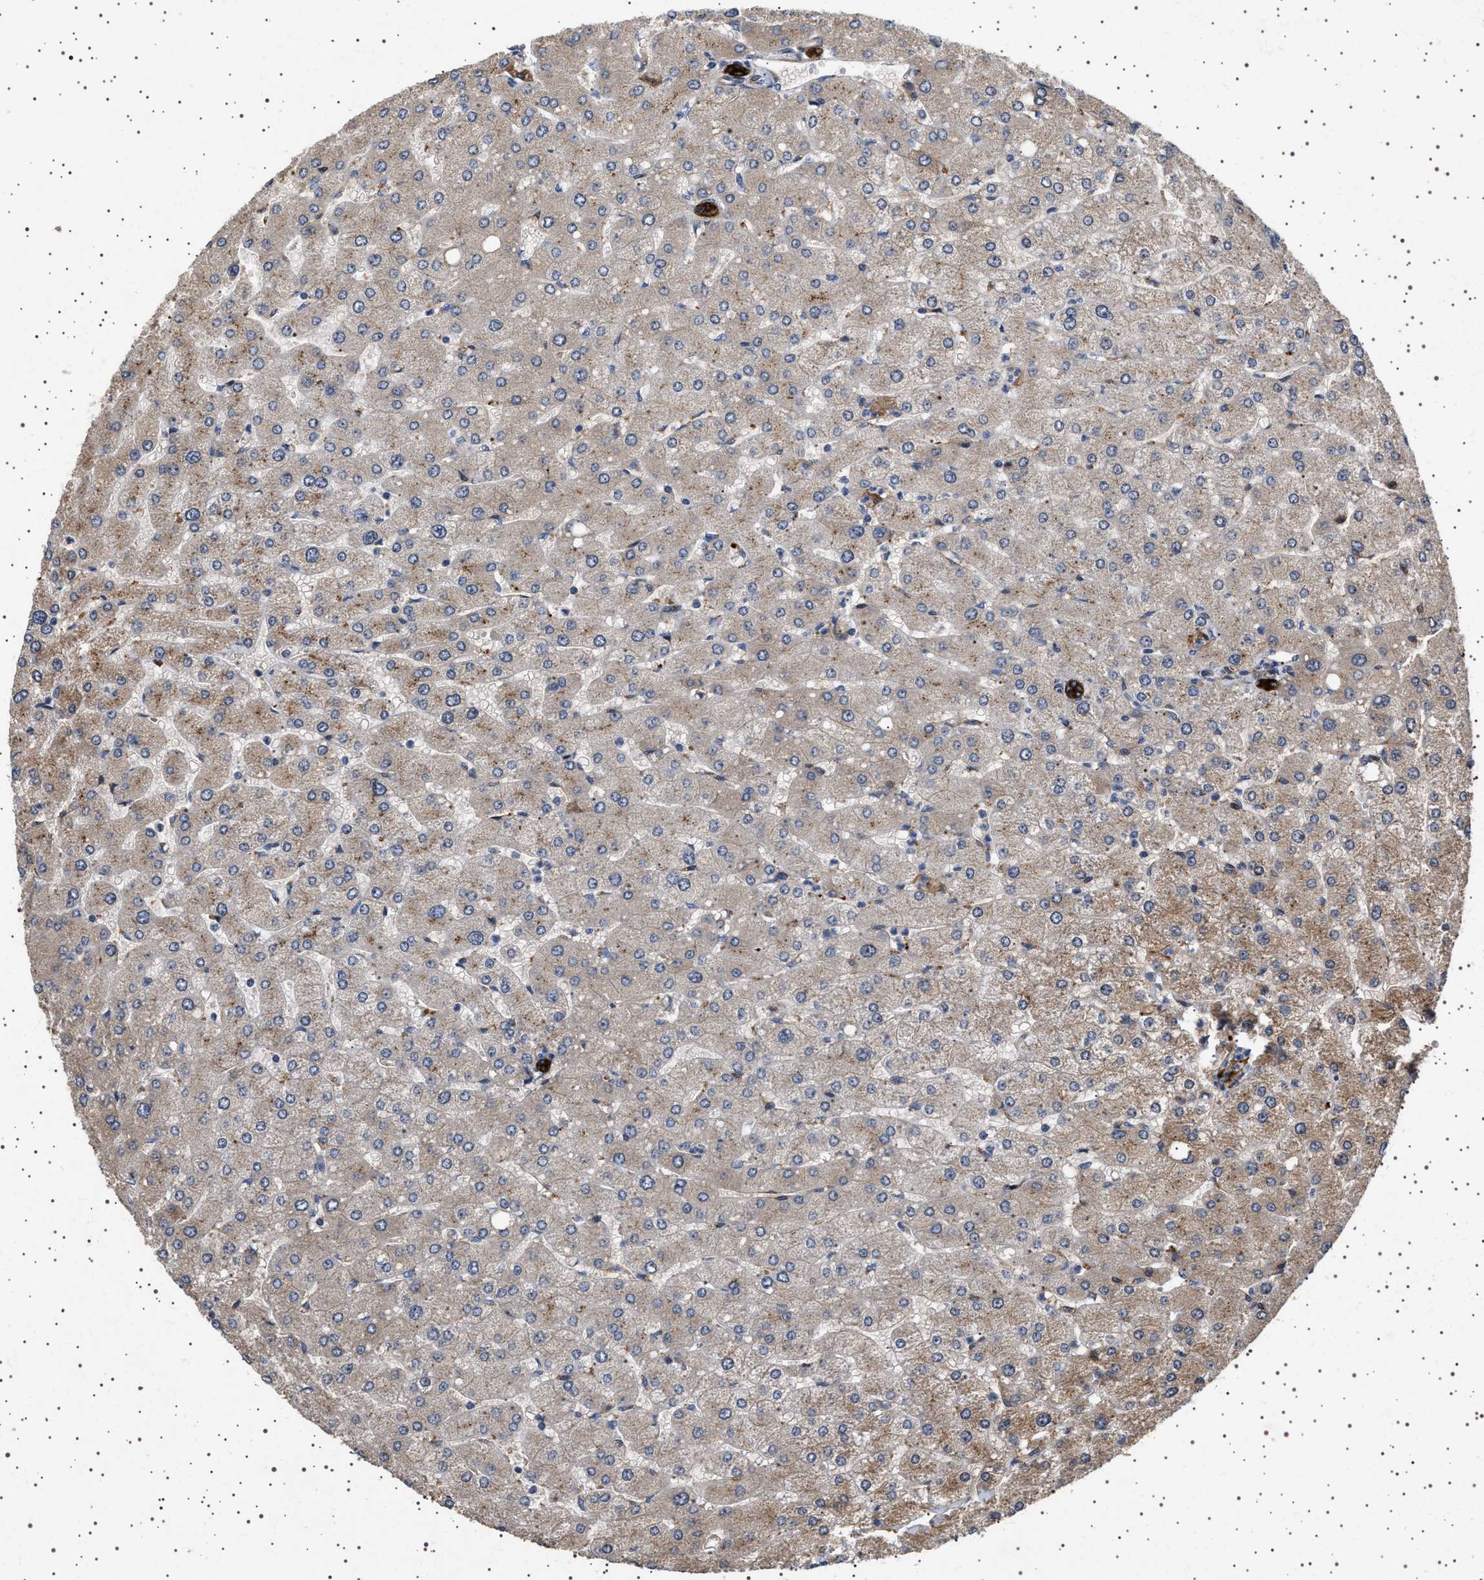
{"staining": {"intensity": "strong", "quantity": ">75%", "location": "cytoplasmic/membranous"}, "tissue": "liver", "cell_type": "Cholangiocytes", "image_type": "normal", "snomed": [{"axis": "morphology", "description": "Normal tissue, NOS"}, {"axis": "topography", "description": "Liver"}], "caption": "A high-resolution image shows immunohistochemistry (IHC) staining of benign liver, which displays strong cytoplasmic/membranous positivity in approximately >75% of cholangiocytes. Nuclei are stained in blue.", "gene": "GUCY1B1", "patient": {"sex": "male", "age": 55}}